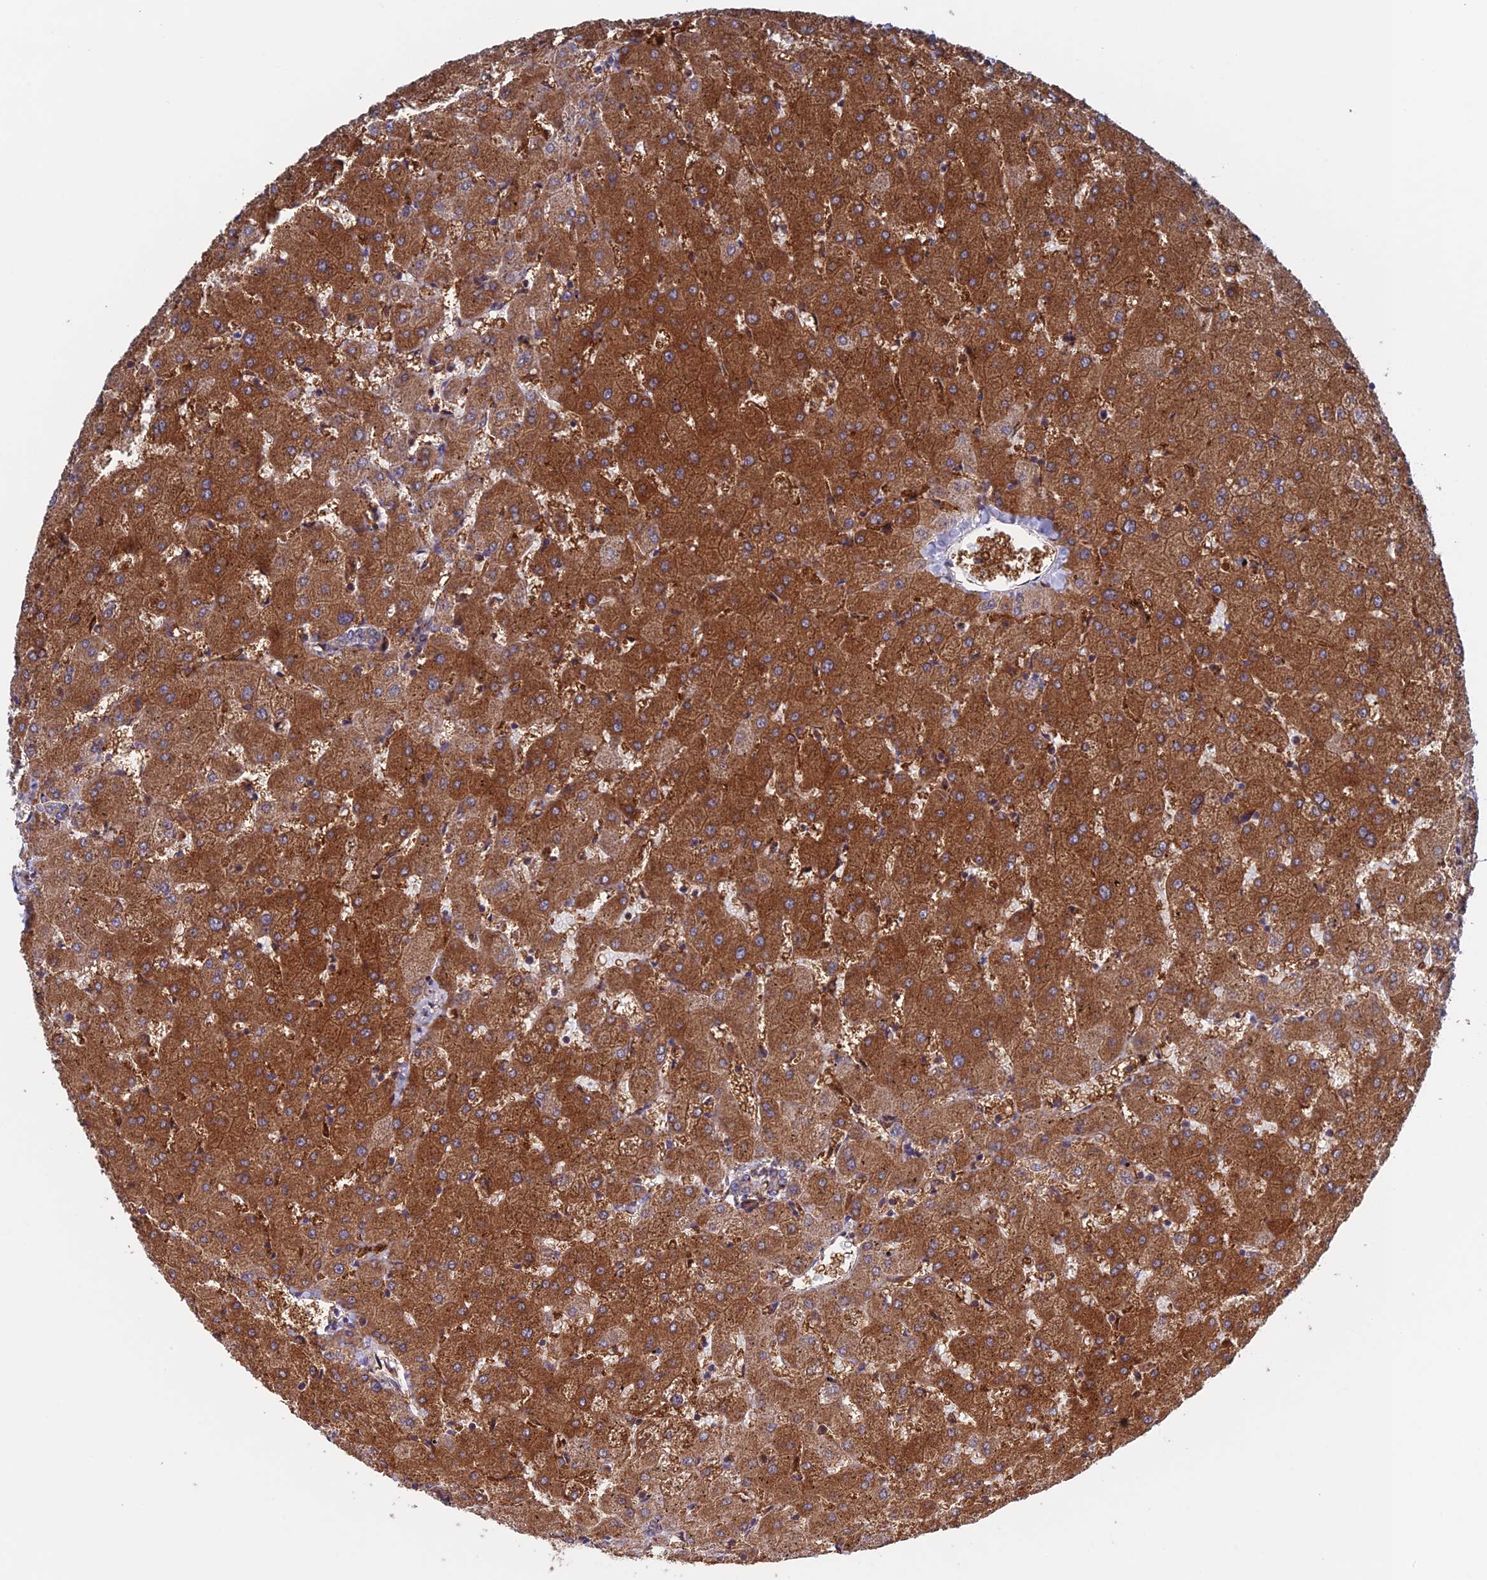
{"staining": {"intensity": "negative", "quantity": "none", "location": "none"}, "tissue": "liver", "cell_type": "Cholangiocytes", "image_type": "normal", "snomed": [{"axis": "morphology", "description": "Normal tissue, NOS"}, {"axis": "topography", "description": "Liver"}], "caption": "High power microscopy histopathology image of an immunohistochemistry photomicrograph of normal liver, revealing no significant positivity in cholangiocytes.", "gene": "NUDT16L1", "patient": {"sex": "female", "age": 63}}